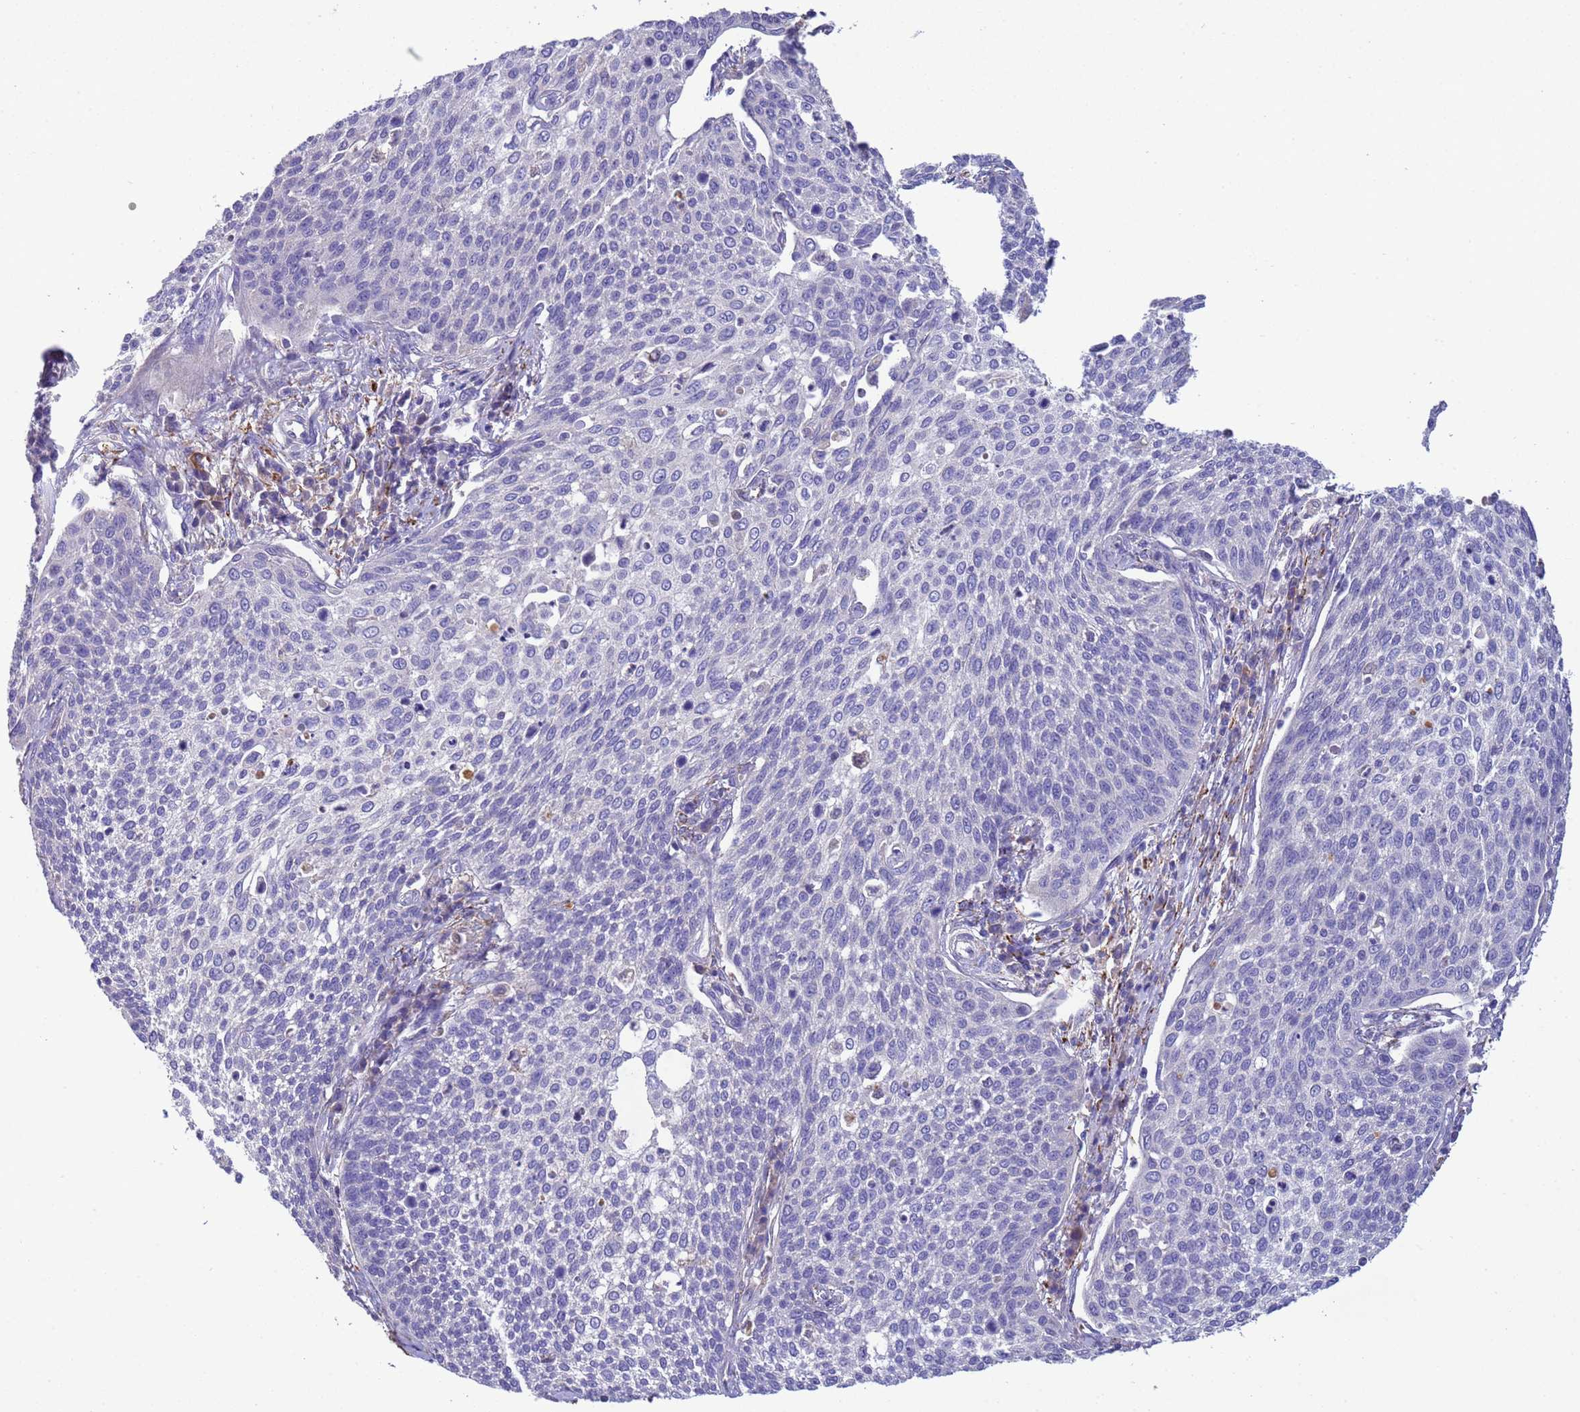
{"staining": {"intensity": "negative", "quantity": "none", "location": "none"}, "tissue": "cervical cancer", "cell_type": "Tumor cells", "image_type": "cancer", "snomed": [{"axis": "morphology", "description": "Squamous cell carcinoma, NOS"}, {"axis": "topography", "description": "Cervix"}], "caption": "An immunohistochemistry (IHC) image of cervical cancer (squamous cell carcinoma) is shown. There is no staining in tumor cells of cervical cancer (squamous cell carcinoma).", "gene": "SLC24A3", "patient": {"sex": "female", "age": 34}}